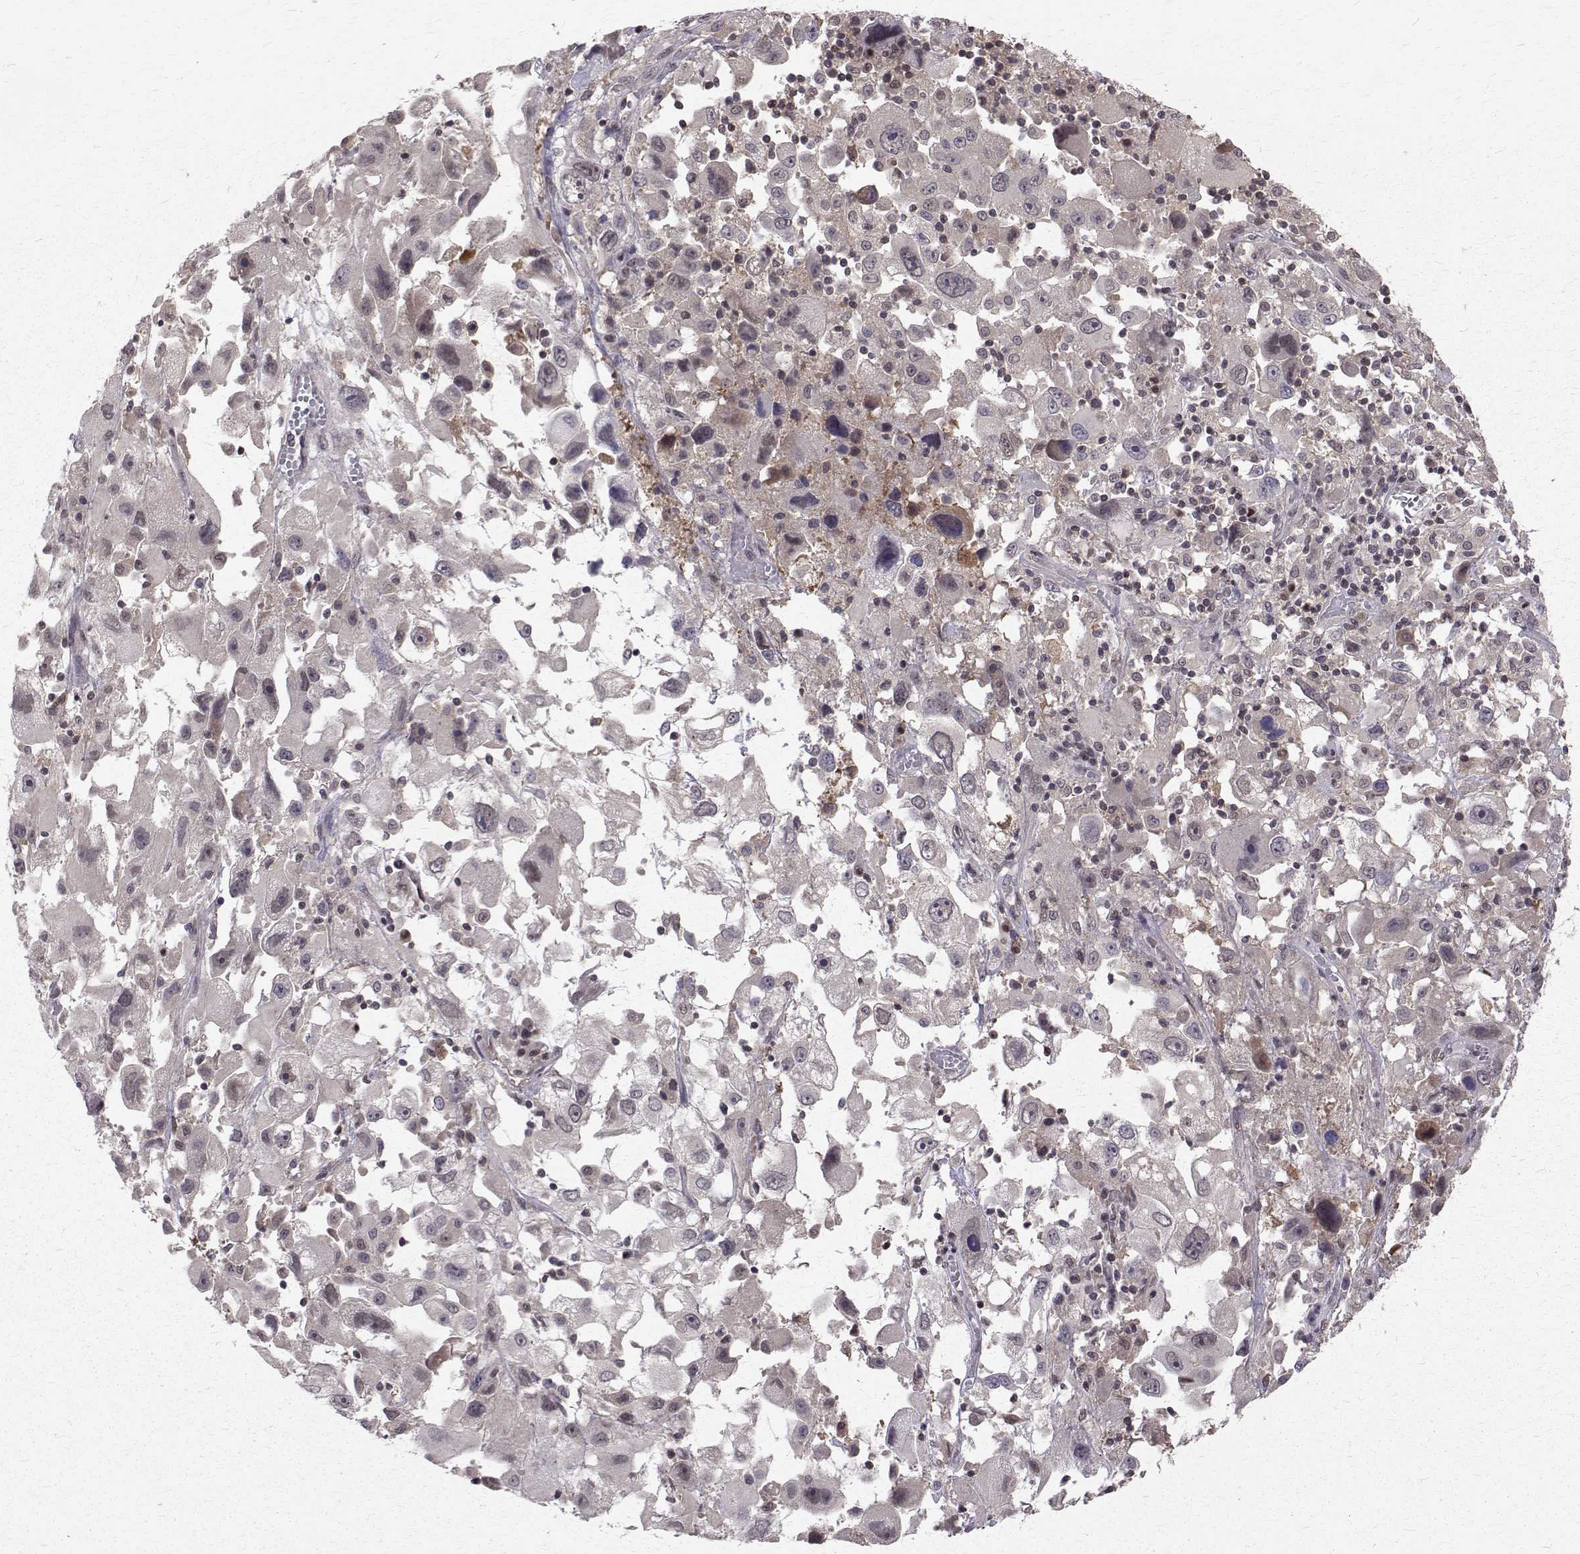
{"staining": {"intensity": "negative", "quantity": "none", "location": "none"}, "tissue": "melanoma", "cell_type": "Tumor cells", "image_type": "cancer", "snomed": [{"axis": "morphology", "description": "Malignant melanoma, Metastatic site"}, {"axis": "topography", "description": "Soft tissue"}], "caption": "This histopathology image is of melanoma stained with IHC to label a protein in brown with the nuclei are counter-stained blue. There is no expression in tumor cells.", "gene": "NIF3L1", "patient": {"sex": "male", "age": 50}}